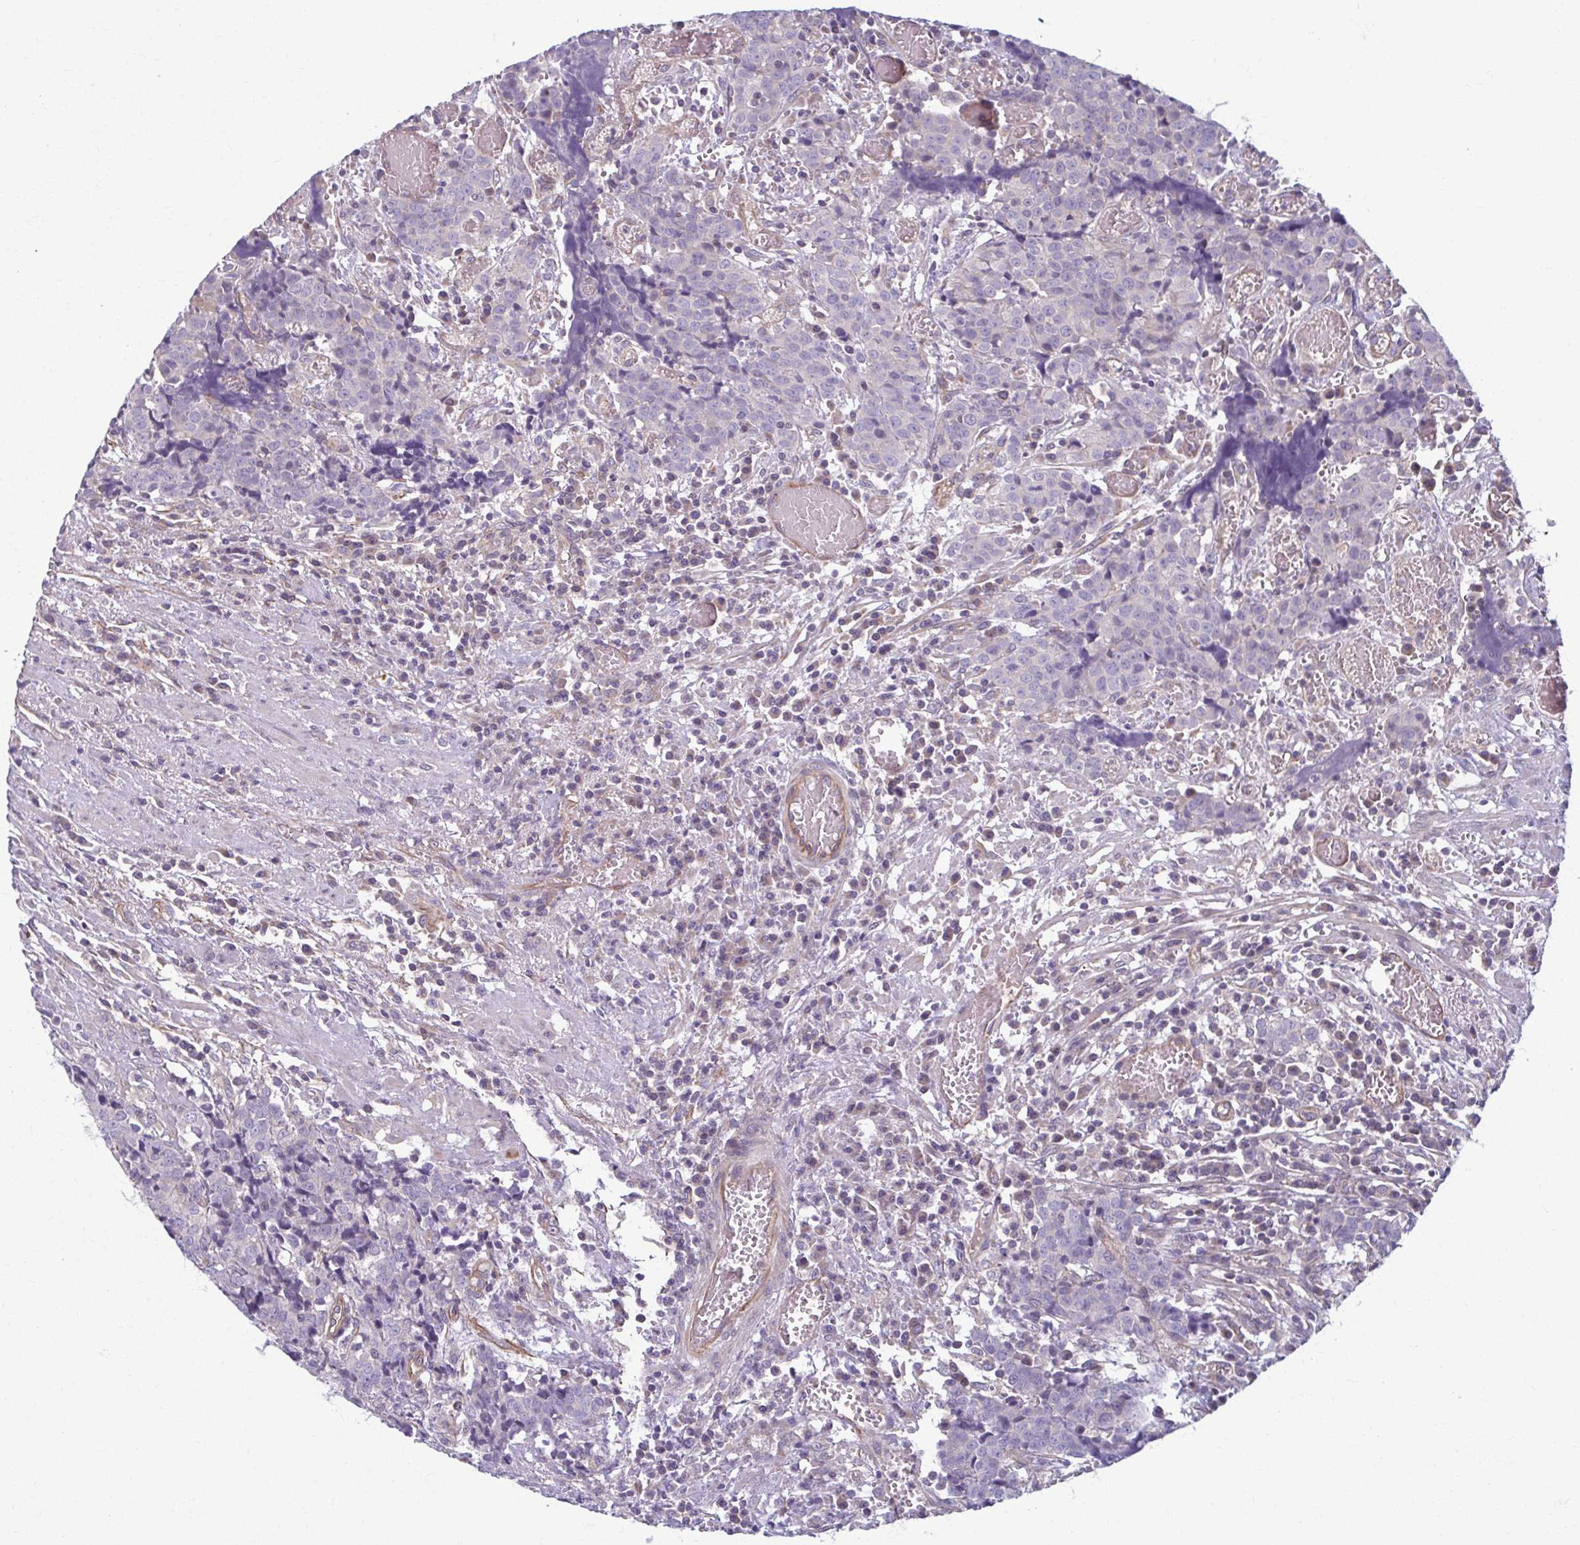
{"staining": {"intensity": "negative", "quantity": "none", "location": "none"}, "tissue": "prostate cancer", "cell_type": "Tumor cells", "image_type": "cancer", "snomed": [{"axis": "morphology", "description": "Adenocarcinoma, High grade"}, {"axis": "topography", "description": "Prostate and seminal vesicle, NOS"}], "caption": "A histopathology image of prostate cancer stained for a protein demonstrates no brown staining in tumor cells.", "gene": "EID2B", "patient": {"sex": "male", "age": 60}}